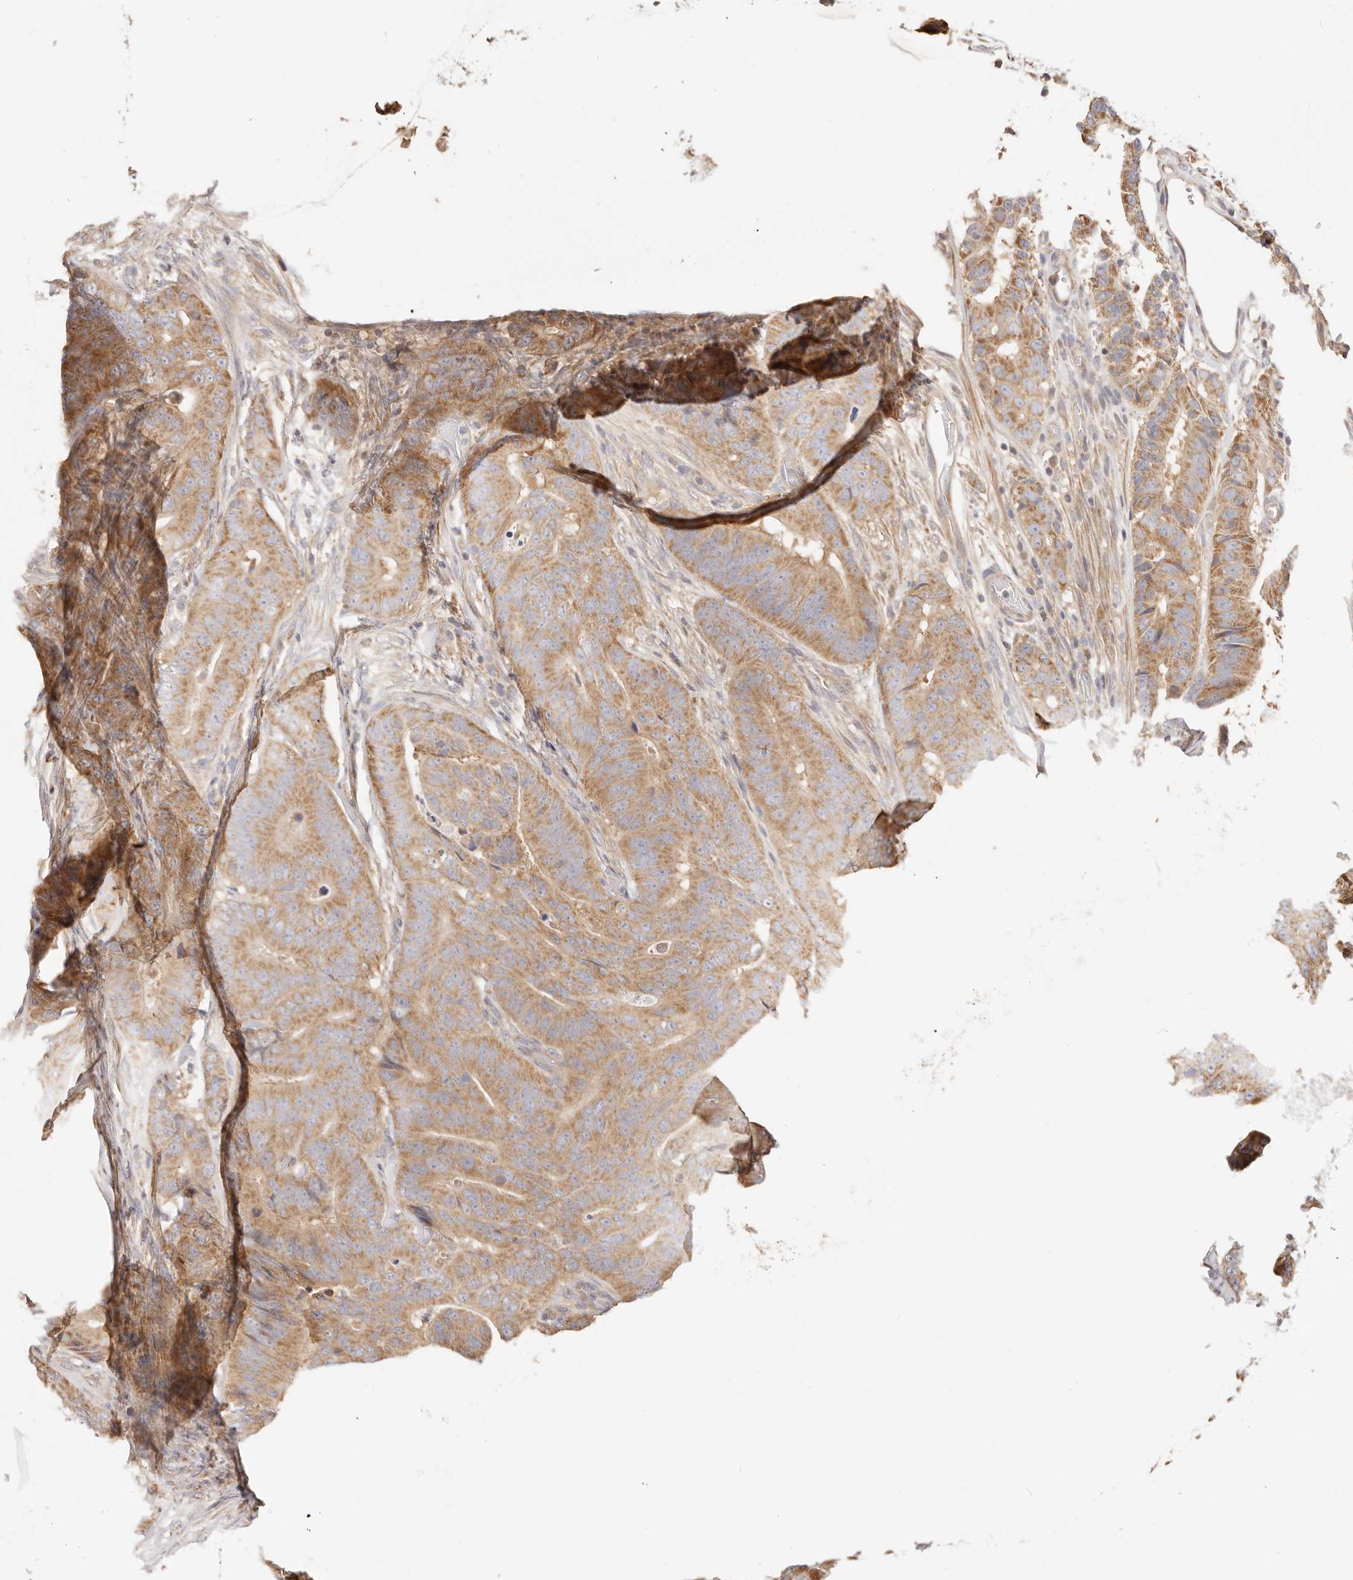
{"staining": {"intensity": "moderate", "quantity": ">75%", "location": "cytoplasmic/membranous"}, "tissue": "colorectal cancer", "cell_type": "Tumor cells", "image_type": "cancer", "snomed": [{"axis": "morphology", "description": "Adenocarcinoma, NOS"}, {"axis": "topography", "description": "Colon"}], "caption": "This photomicrograph displays colorectal cancer (adenocarcinoma) stained with immunohistochemistry (IHC) to label a protein in brown. The cytoplasmic/membranous of tumor cells show moderate positivity for the protein. Nuclei are counter-stained blue.", "gene": "KCMF1", "patient": {"sex": "male", "age": 83}}